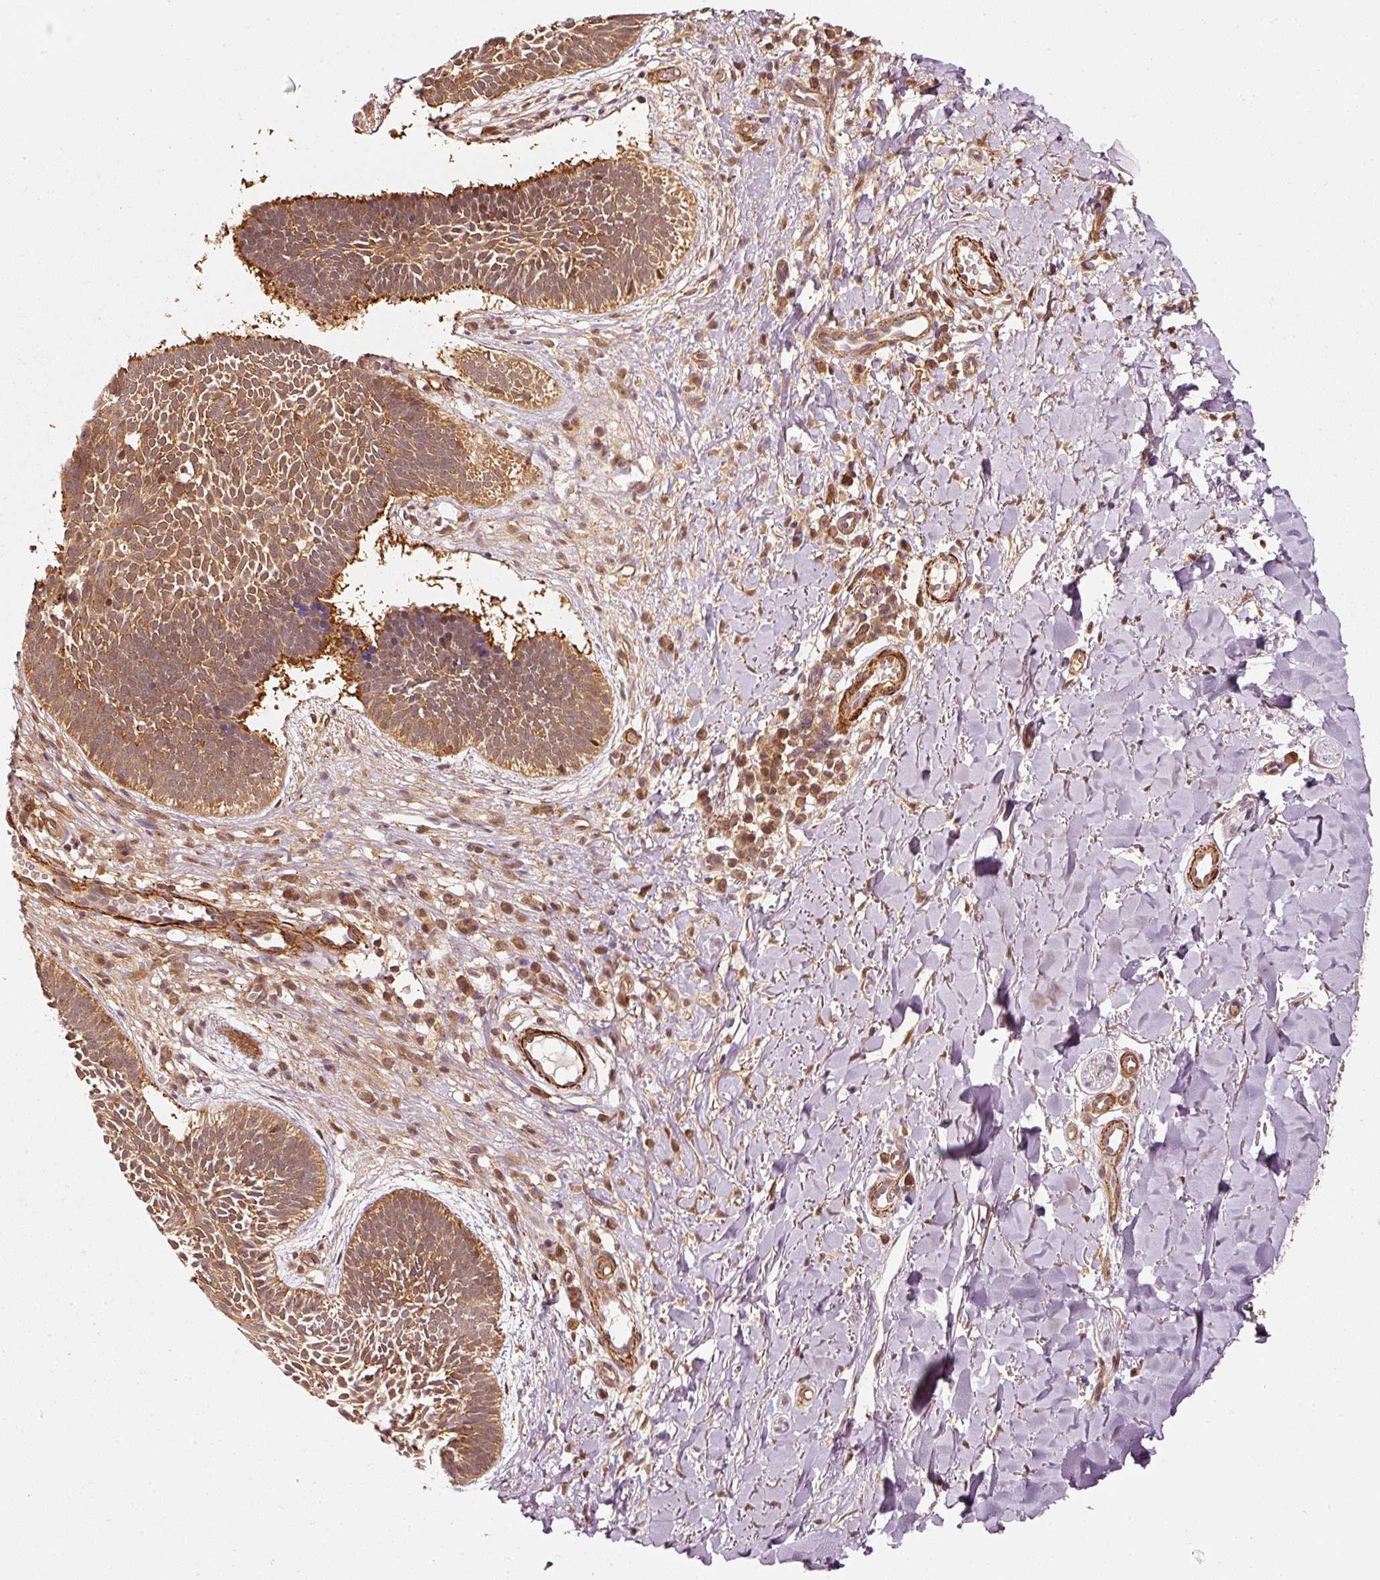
{"staining": {"intensity": "moderate", "quantity": ">75%", "location": "cytoplasmic/membranous,nuclear"}, "tissue": "skin cancer", "cell_type": "Tumor cells", "image_type": "cancer", "snomed": [{"axis": "morphology", "description": "Basal cell carcinoma"}, {"axis": "topography", "description": "Skin"}], "caption": "Skin basal cell carcinoma stained with immunohistochemistry shows moderate cytoplasmic/membranous and nuclear expression in about >75% of tumor cells.", "gene": "PSMD1", "patient": {"sex": "male", "age": 49}}